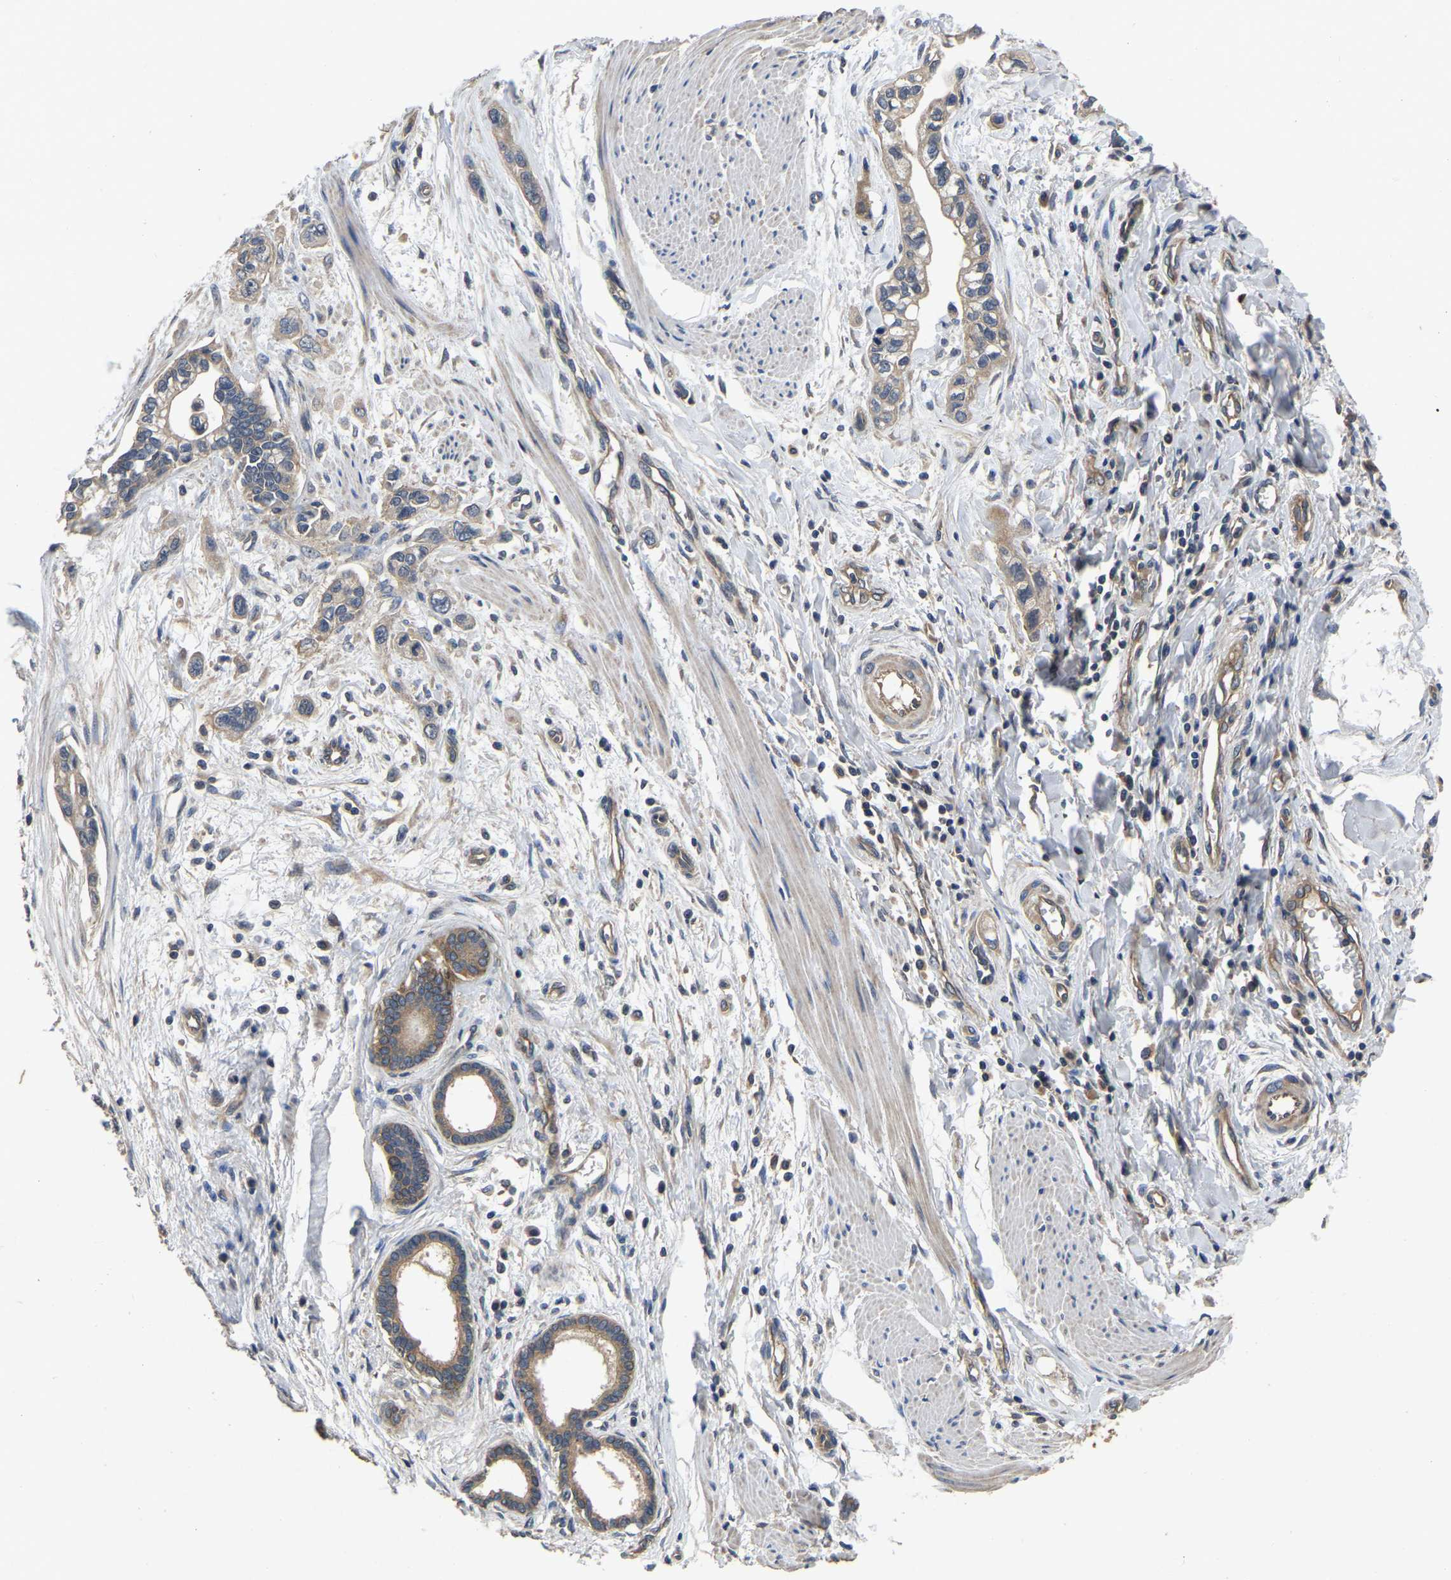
{"staining": {"intensity": "weak", "quantity": ">75%", "location": "cytoplasmic/membranous"}, "tissue": "pancreatic cancer", "cell_type": "Tumor cells", "image_type": "cancer", "snomed": [{"axis": "morphology", "description": "Adenocarcinoma, NOS"}, {"axis": "topography", "description": "Pancreas"}], "caption": "Weak cytoplasmic/membranous staining for a protein is appreciated in about >75% of tumor cells of pancreatic cancer using IHC.", "gene": "CRYZL1", "patient": {"sex": "male", "age": 74}}